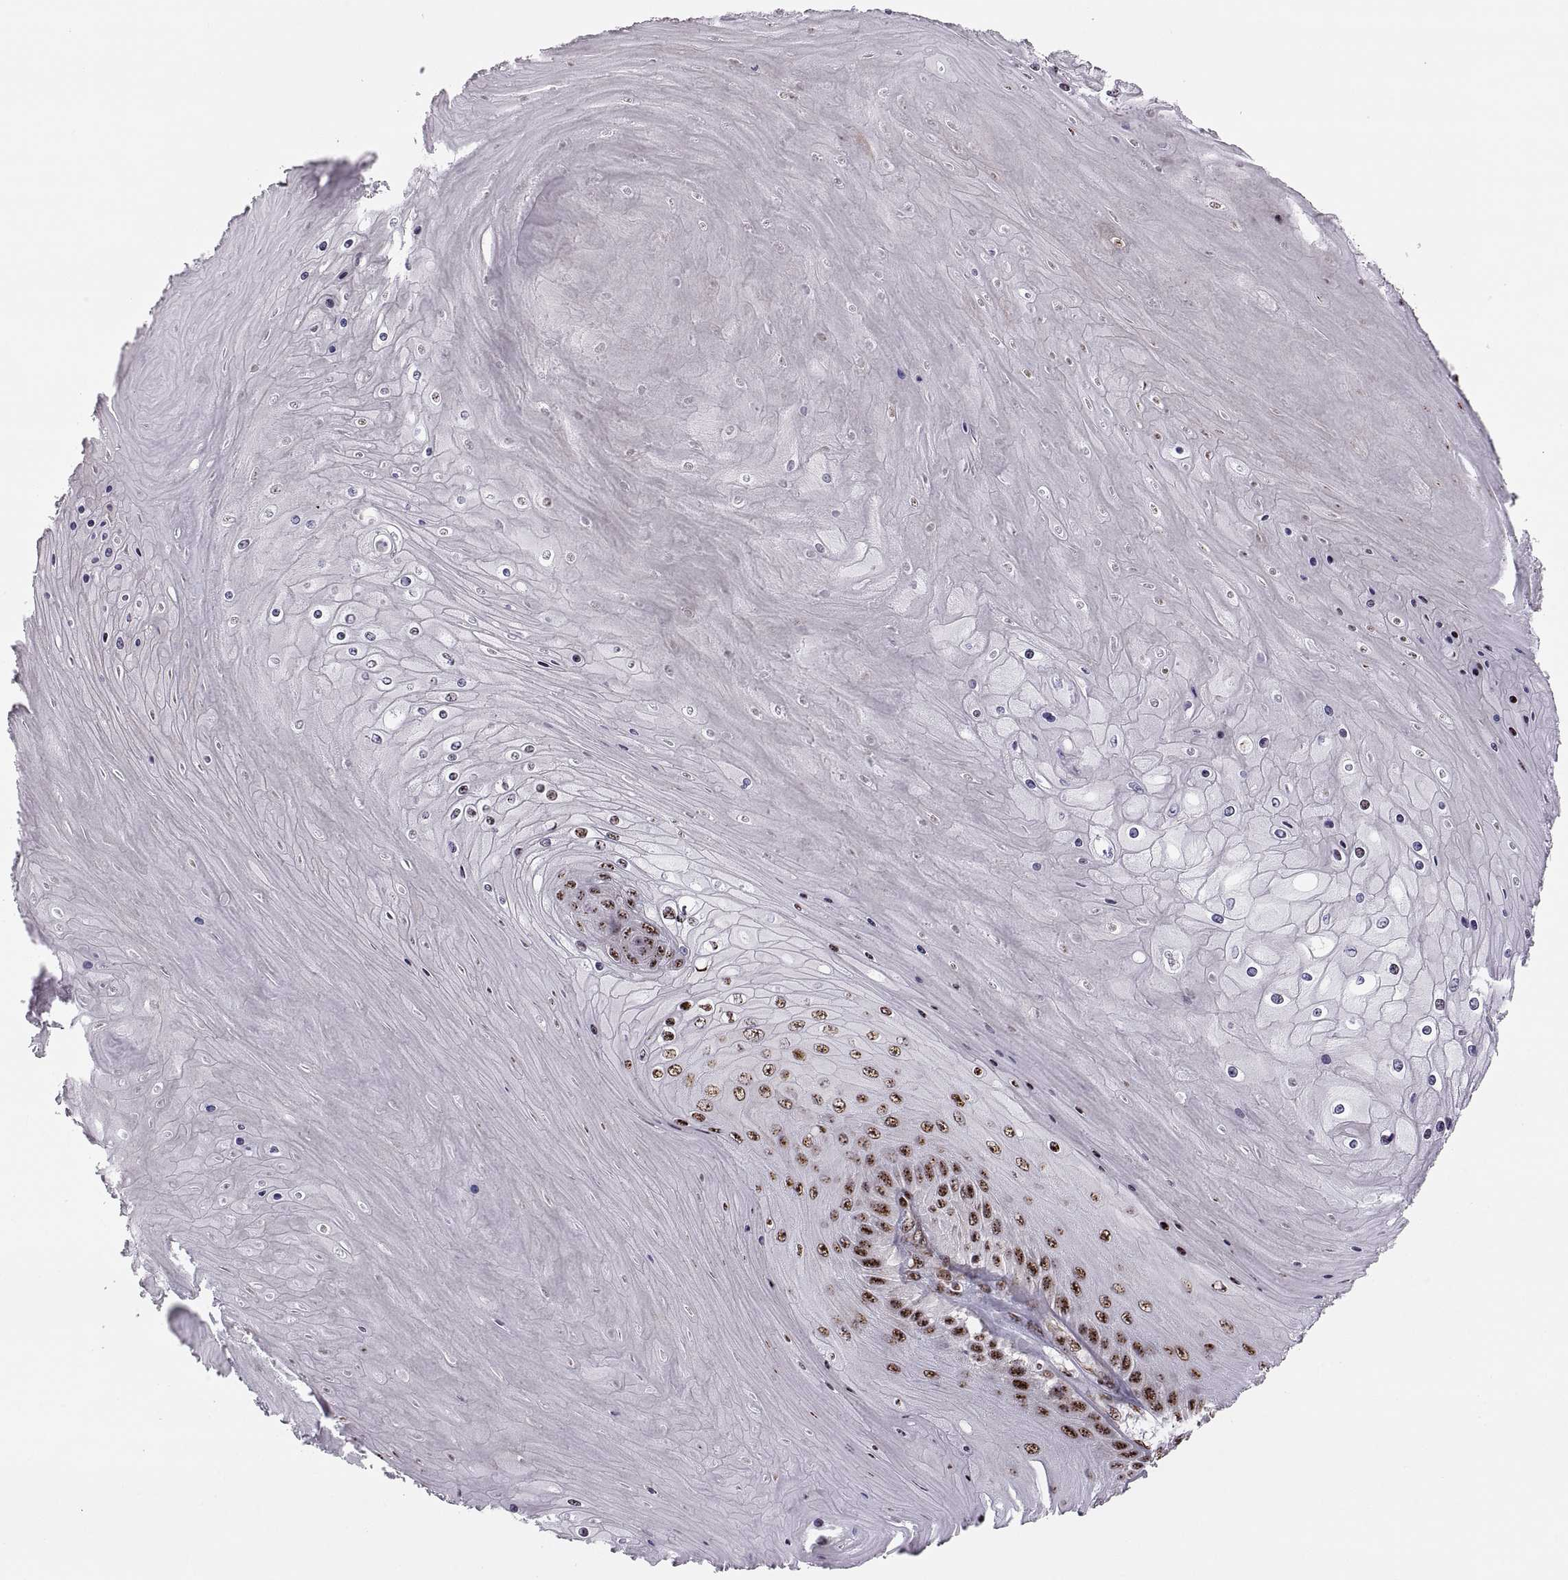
{"staining": {"intensity": "strong", "quantity": "25%-75%", "location": "nuclear"}, "tissue": "skin cancer", "cell_type": "Tumor cells", "image_type": "cancer", "snomed": [{"axis": "morphology", "description": "Squamous cell carcinoma, NOS"}, {"axis": "topography", "description": "Skin"}], "caption": "Human skin cancer stained for a protein (brown) reveals strong nuclear positive staining in approximately 25%-75% of tumor cells.", "gene": "ZCCHC17", "patient": {"sex": "male", "age": 62}}